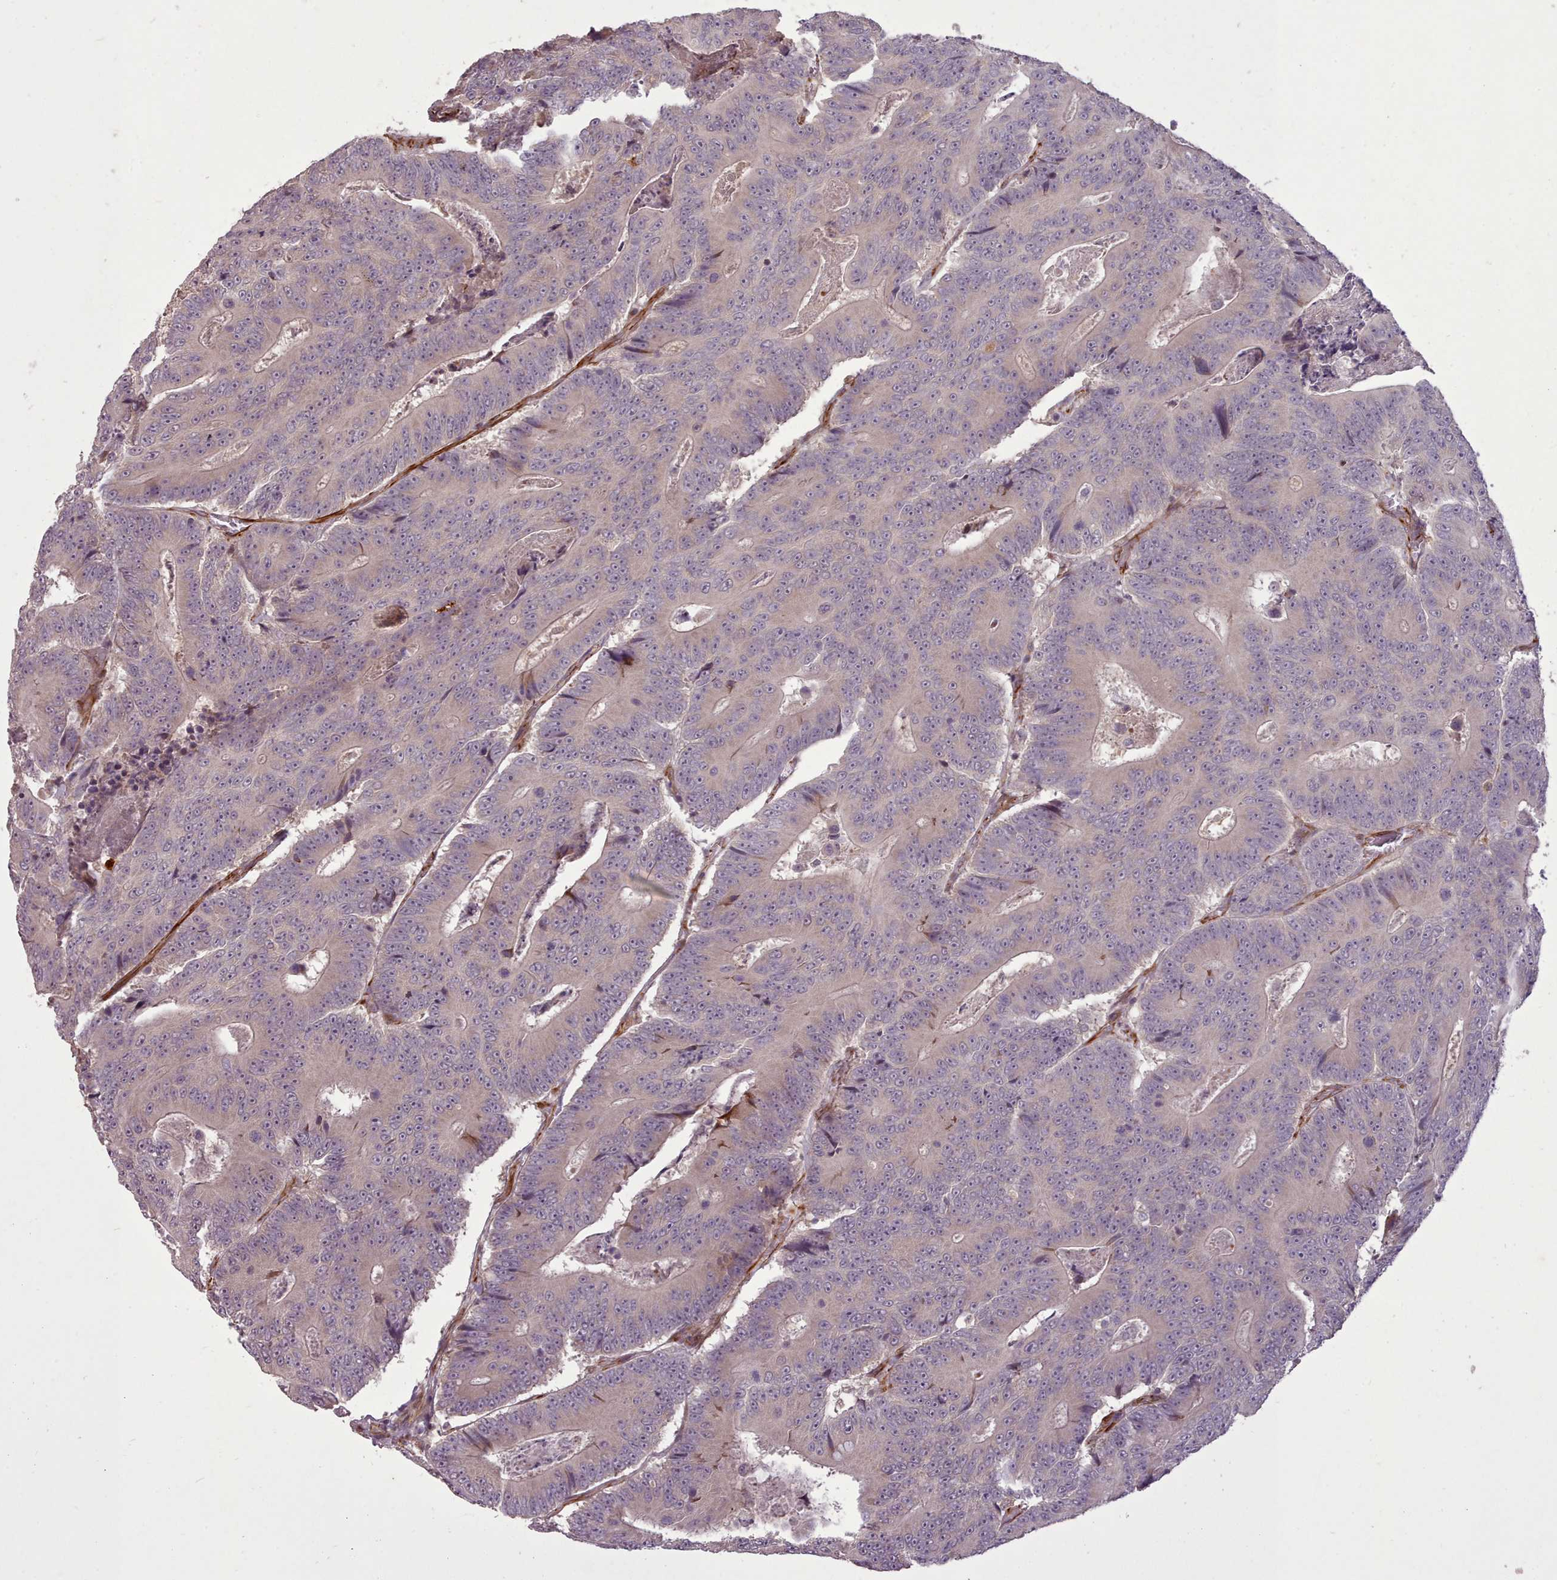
{"staining": {"intensity": "negative", "quantity": "none", "location": "none"}, "tissue": "colorectal cancer", "cell_type": "Tumor cells", "image_type": "cancer", "snomed": [{"axis": "morphology", "description": "Adenocarcinoma, NOS"}, {"axis": "topography", "description": "Colon"}], "caption": "Histopathology image shows no protein staining in tumor cells of colorectal cancer tissue. (Immunohistochemistry, brightfield microscopy, high magnification).", "gene": "GBGT1", "patient": {"sex": "male", "age": 83}}